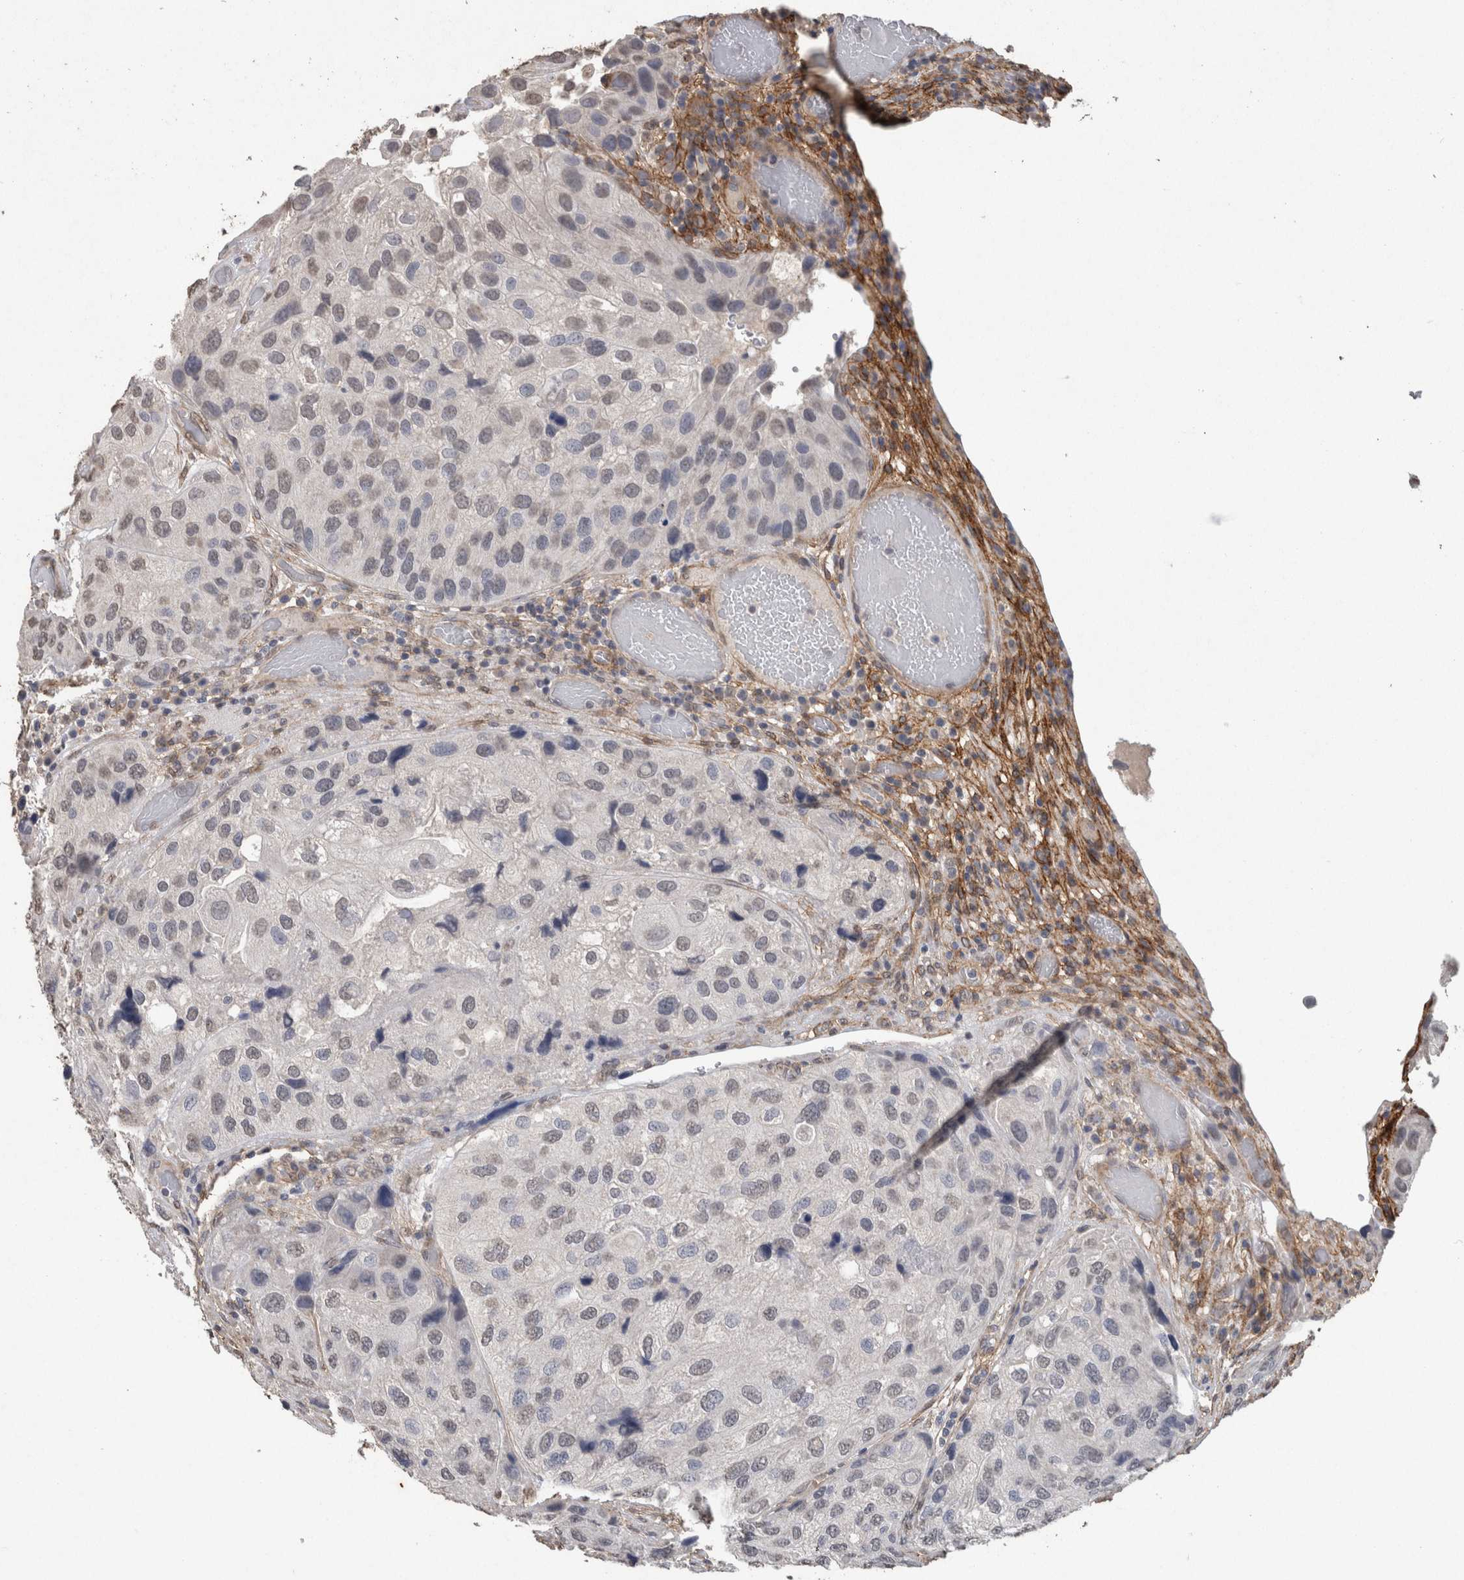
{"staining": {"intensity": "weak", "quantity": "<25%", "location": "nuclear"}, "tissue": "urothelial cancer", "cell_type": "Tumor cells", "image_type": "cancer", "snomed": [{"axis": "morphology", "description": "Urothelial carcinoma, High grade"}, {"axis": "topography", "description": "Urinary bladder"}], "caption": "A high-resolution photomicrograph shows immunohistochemistry (IHC) staining of urothelial carcinoma (high-grade), which demonstrates no significant positivity in tumor cells.", "gene": "RECK", "patient": {"sex": "female", "age": 64}}